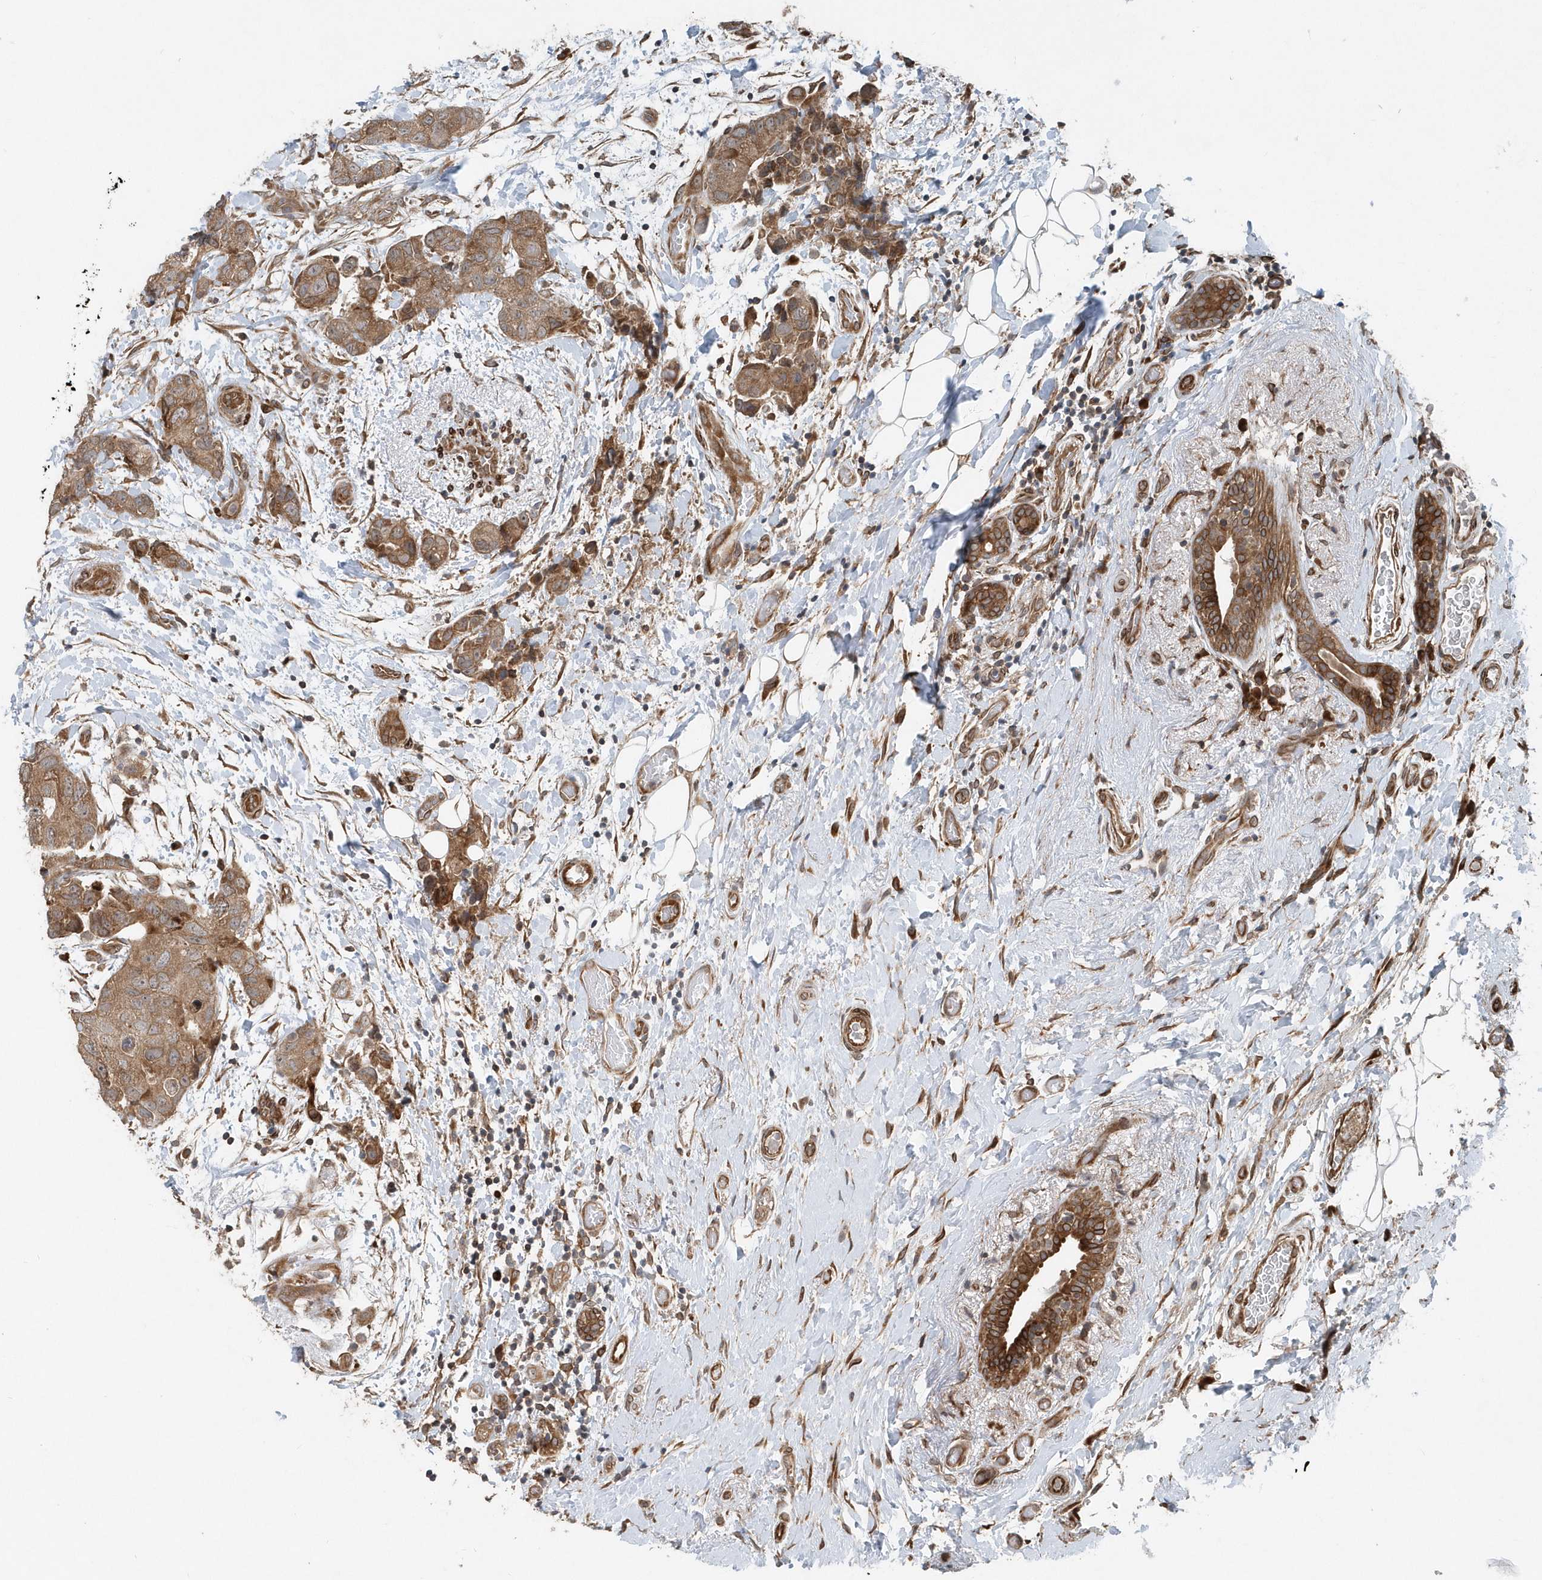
{"staining": {"intensity": "moderate", "quantity": ">75%", "location": "cytoplasmic/membranous"}, "tissue": "breast cancer", "cell_type": "Tumor cells", "image_type": "cancer", "snomed": [{"axis": "morphology", "description": "Duct carcinoma"}, {"axis": "topography", "description": "Breast"}], "caption": "Protein analysis of breast cancer (invasive ductal carcinoma) tissue demonstrates moderate cytoplasmic/membranous positivity in approximately >75% of tumor cells.", "gene": "MCC", "patient": {"sex": "female", "age": 62}}